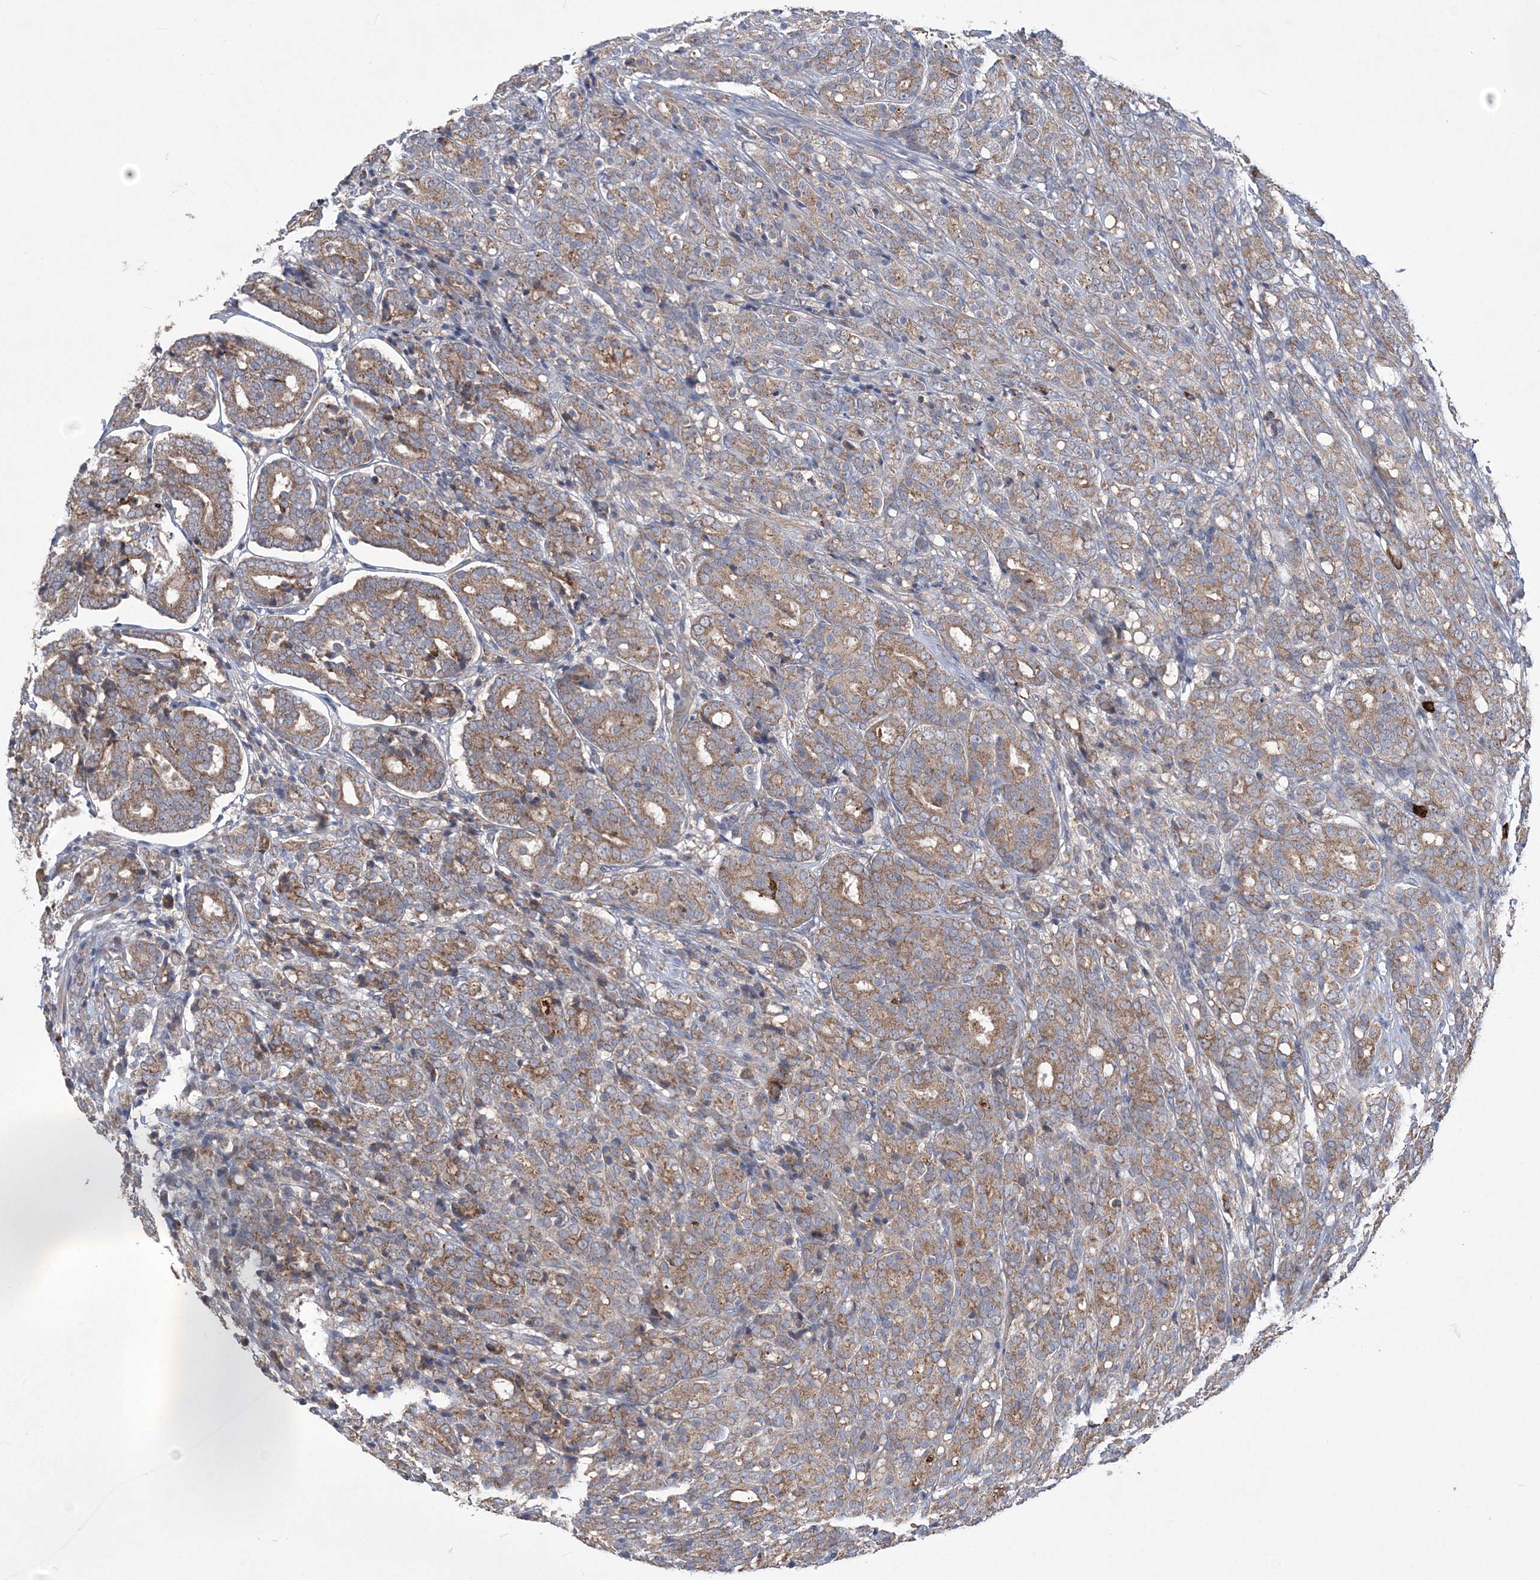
{"staining": {"intensity": "moderate", "quantity": ">75%", "location": "cytoplasmic/membranous"}, "tissue": "prostate cancer", "cell_type": "Tumor cells", "image_type": "cancer", "snomed": [{"axis": "morphology", "description": "Adenocarcinoma, High grade"}, {"axis": "topography", "description": "Prostate"}], "caption": "IHC staining of high-grade adenocarcinoma (prostate), which displays medium levels of moderate cytoplasmic/membranous staining in approximately >75% of tumor cells indicating moderate cytoplasmic/membranous protein expression. The staining was performed using DAB (3,3'-diaminobenzidine) (brown) for protein detection and nuclei were counterstained in hematoxylin (blue).", "gene": "MTRF1L", "patient": {"sex": "male", "age": 62}}